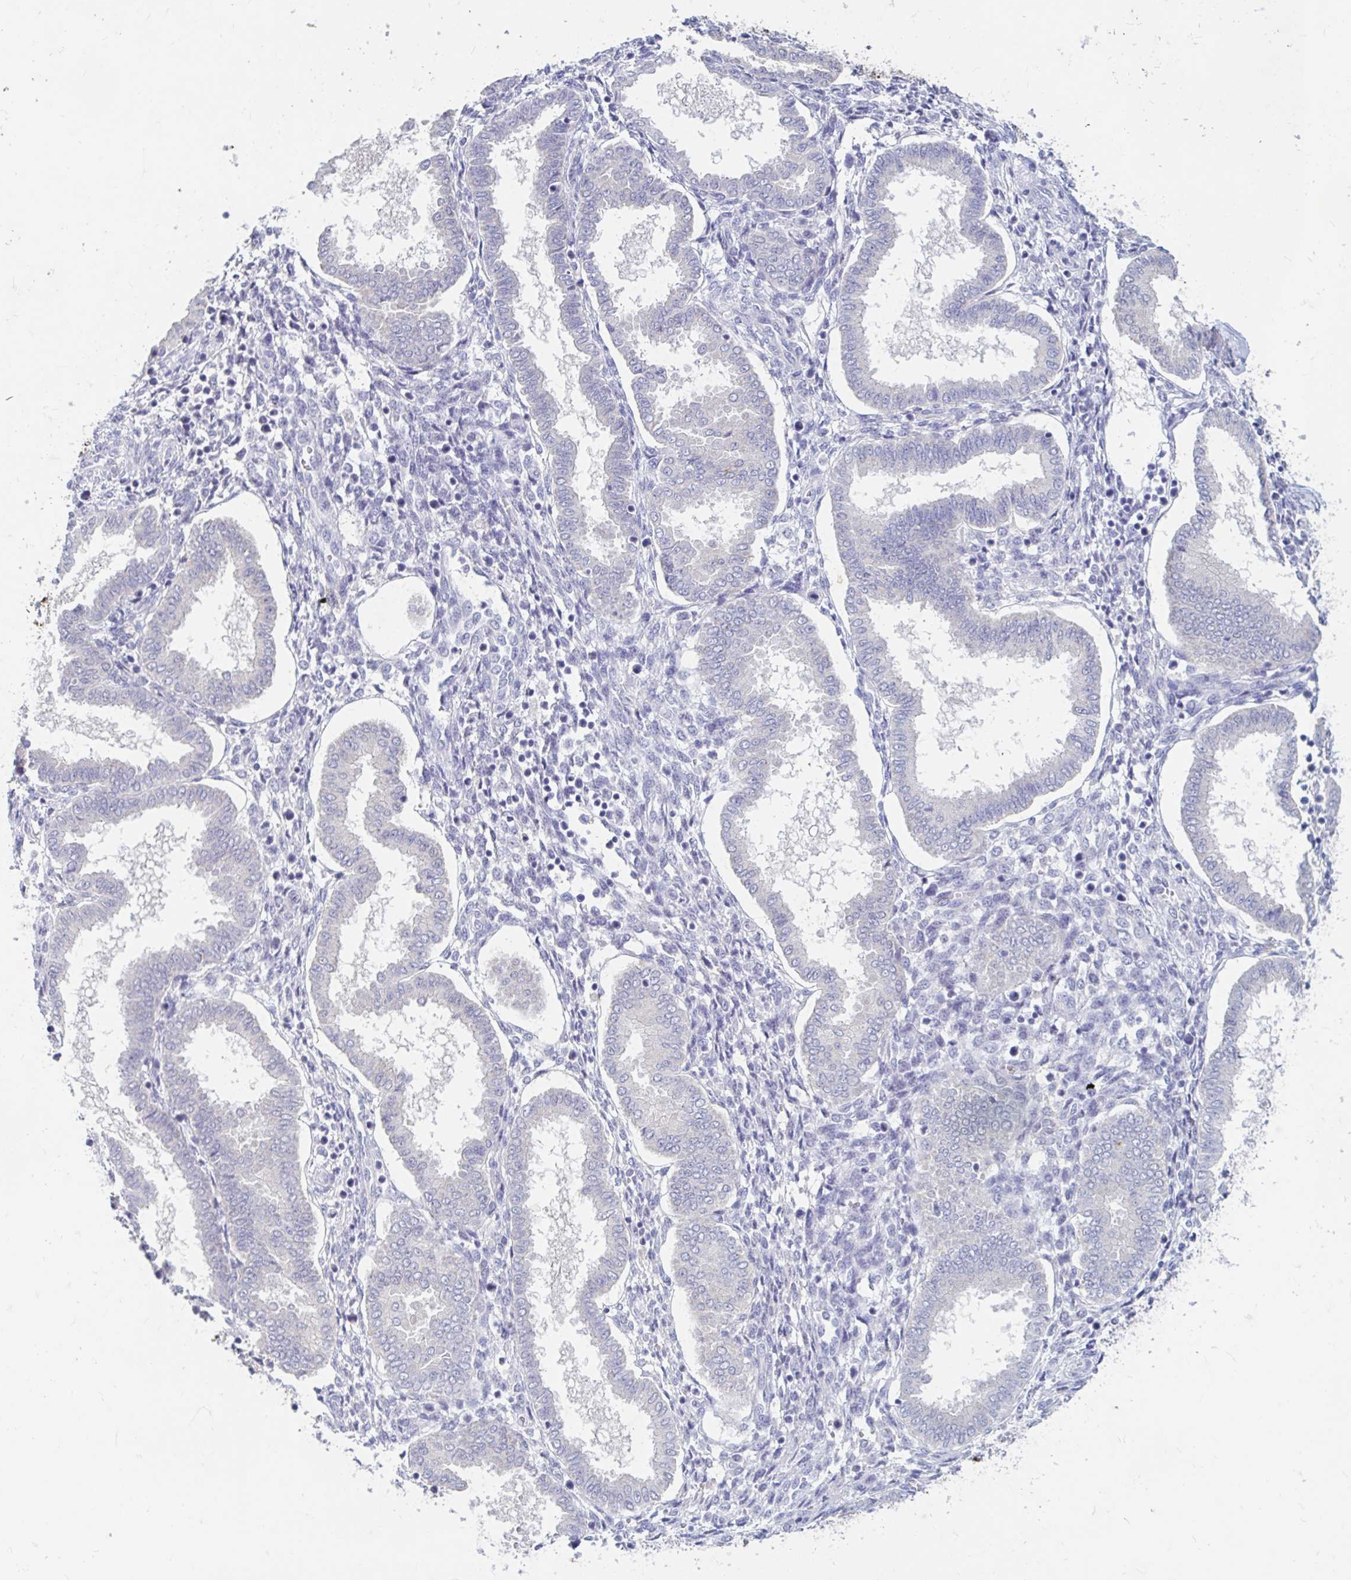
{"staining": {"intensity": "negative", "quantity": "none", "location": "none"}, "tissue": "endometrium", "cell_type": "Cells in endometrial stroma", "image_type": "normal", "snomed": [{"axis": "morphology", "description": "Normal tissue, NOS"}, {"axis": "topography", "description": "Endometrium"}], "caption": "Image shows no significant protein expression in cells in endometrial stroma of unremarkable endometrium. (Brightfield microscopy of DAB (3,3'-diaminobenzidine) immunohistochemistry at high magnification).", "gene": "ADH1A", "patient": {"sex": "female", "age": 24}}